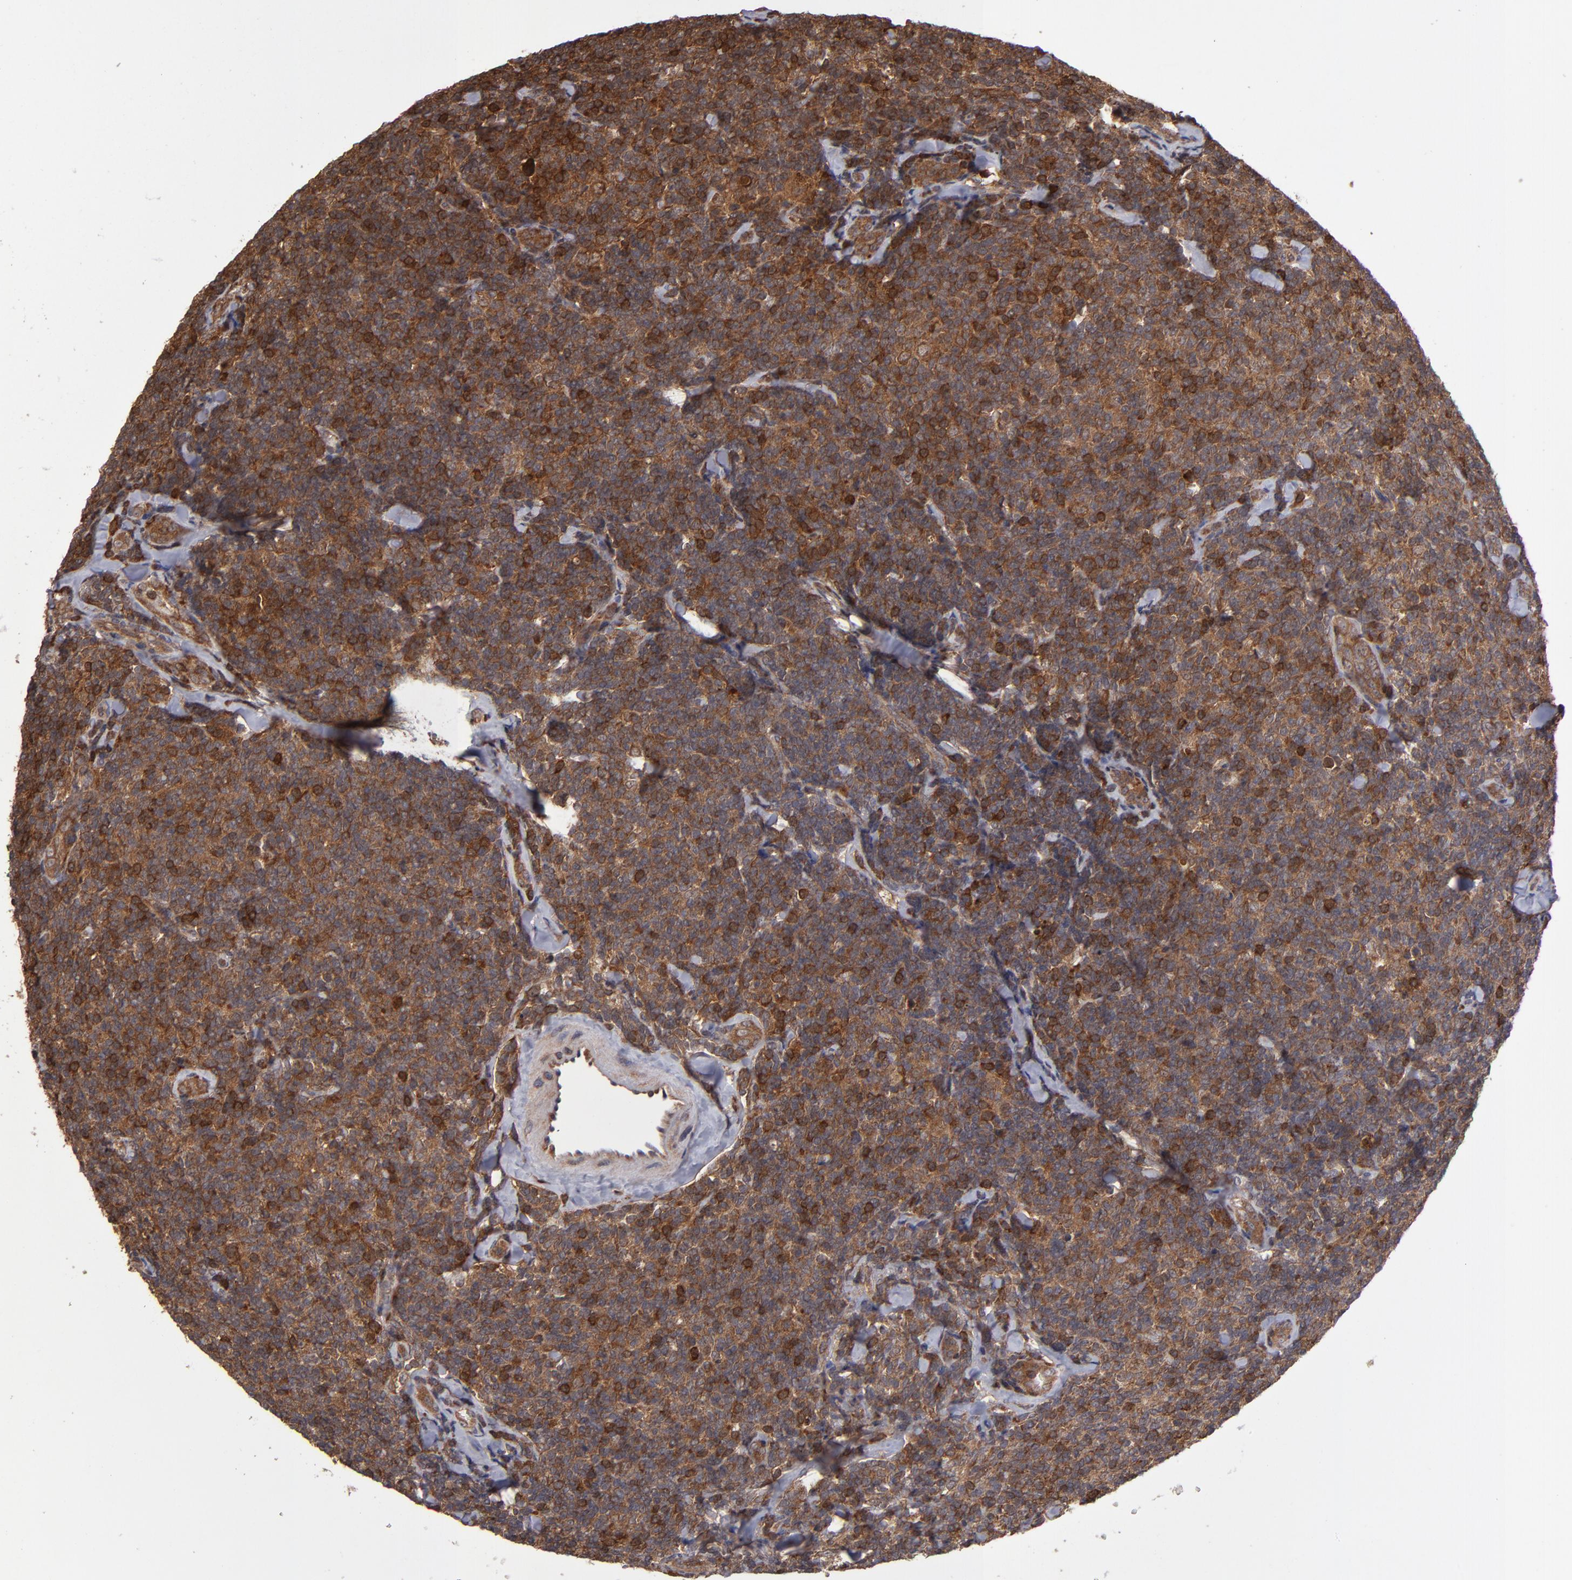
{"staining": {"intensity": "moderate", "quantity": ">75%", "location": "cytoplasmic/membranous"}, "tissue": "lymphoma", "cell_type": "Tumor cells", "image_type": "cancer", "snomed": [{"axis": "morphology", "description": "Malignant lymphoma, non-Hodgkin's type, Low grade"}, {"axis": "topography", "description": "Lymph node"}], "caption": "The micrograph displays staining of low-grade malignant lymphoma, non-Hodgkin's type, revealing moderate cytoplasmic/membranous protein positivity (brown color) within tumor cells.", "gene": "RPS6KA6", "patient": {"sex": "female", "age": 56}}